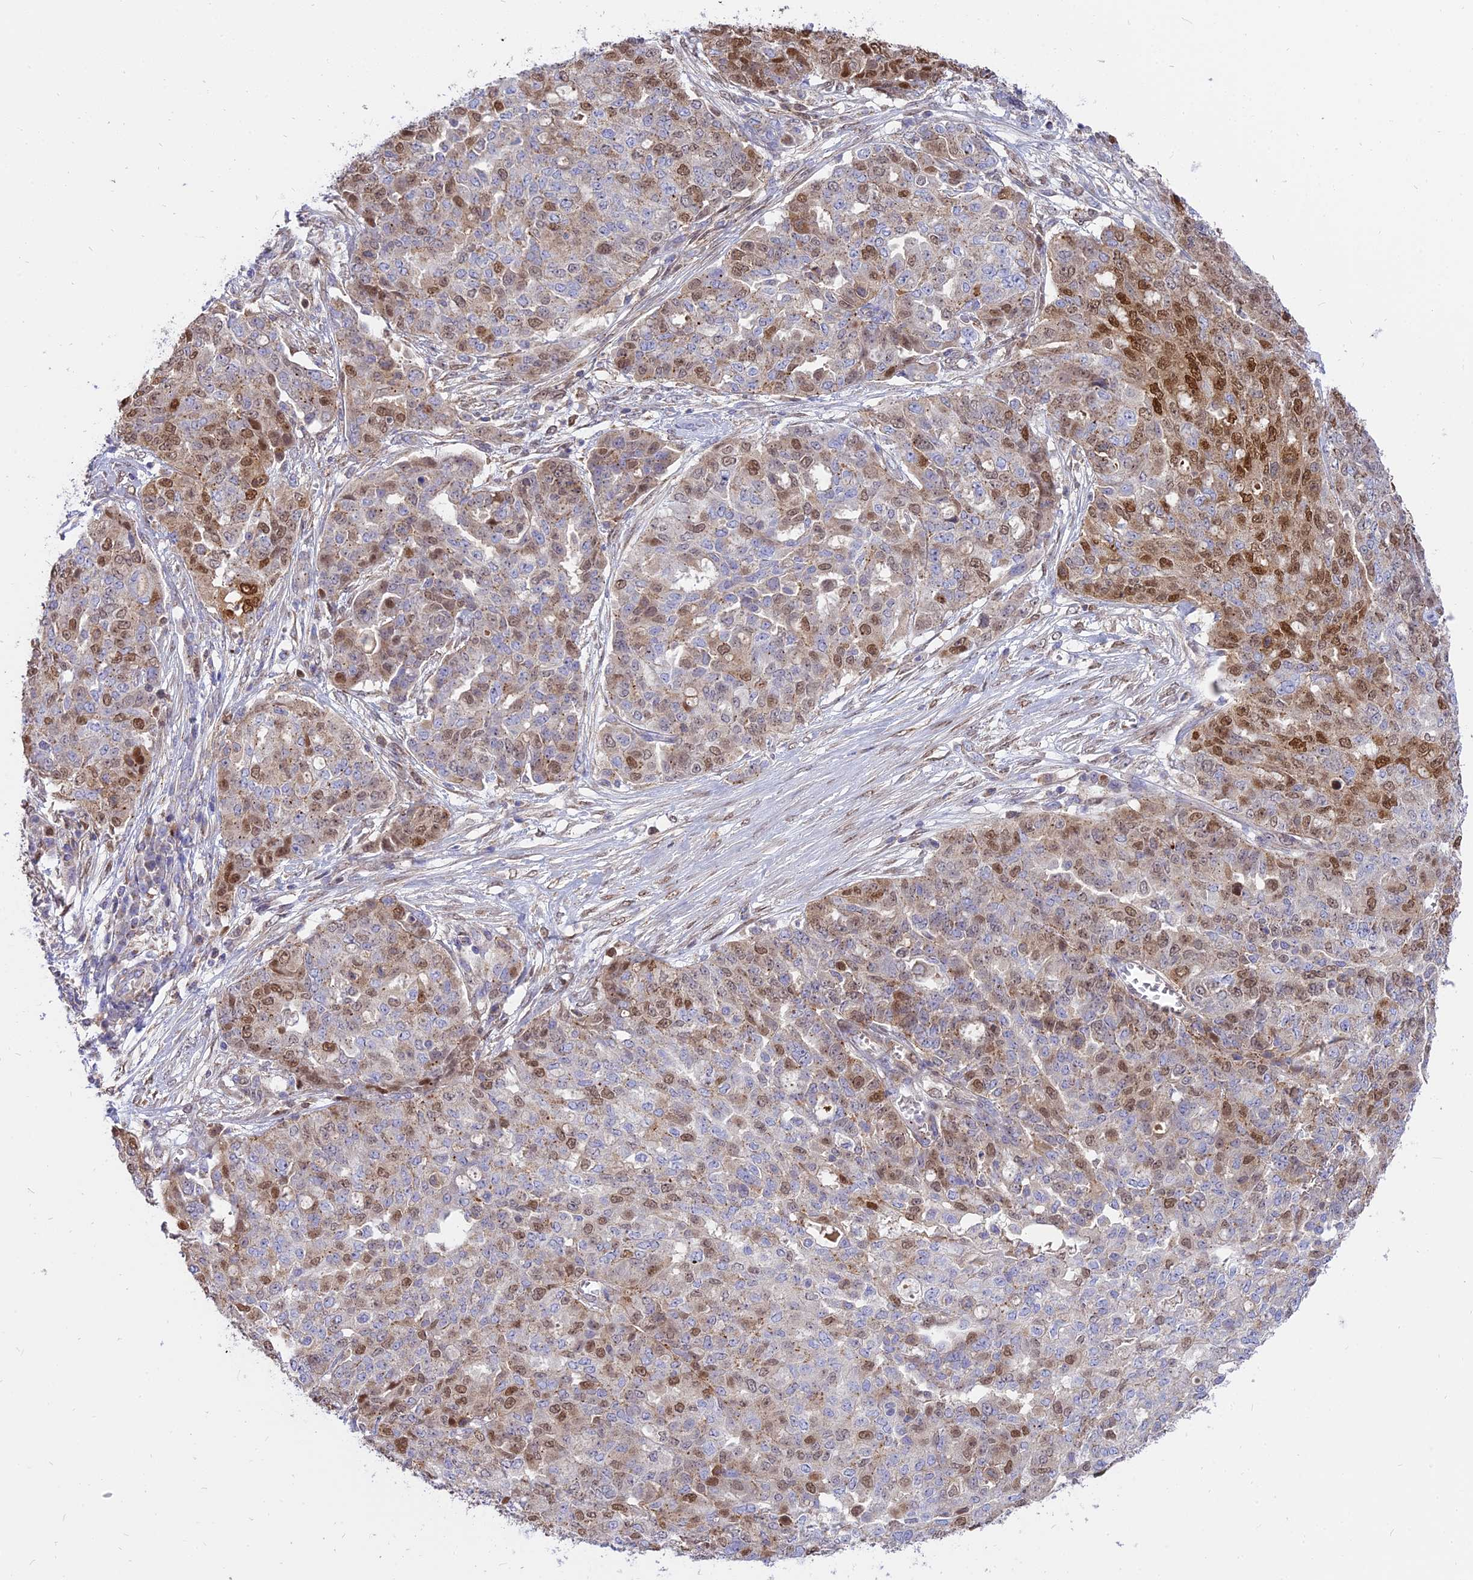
{"staining": {"intensity": "strong", "quantity": "<25%", "location": "nuclear"}, "tissue": "ovarian cancer", "cell_type": "Tumor cells", "image_type": "cancer", "snomed": [{"axis": "morphology", "description": "Cystadenocarcinoma, serous, NOS"}, {"axis": "topography", "description": "Soft tissue"}, {"axis": "topography", "description": "Ovary"}], "caption": "Immunohistochemistry staining of ovarian cancer (serous cystadenocarcinoma), which demonstrates medium levels of strong nuclear staining in about <25% of tumor cells indicating strong nuclear protein positivity. The staining was performed using DAB (brown) for protein detection and nuclei were counterstained in hematoxylin (blue).", "gene": "CENPV", "patient": {"sex": "female", "age": 57}}